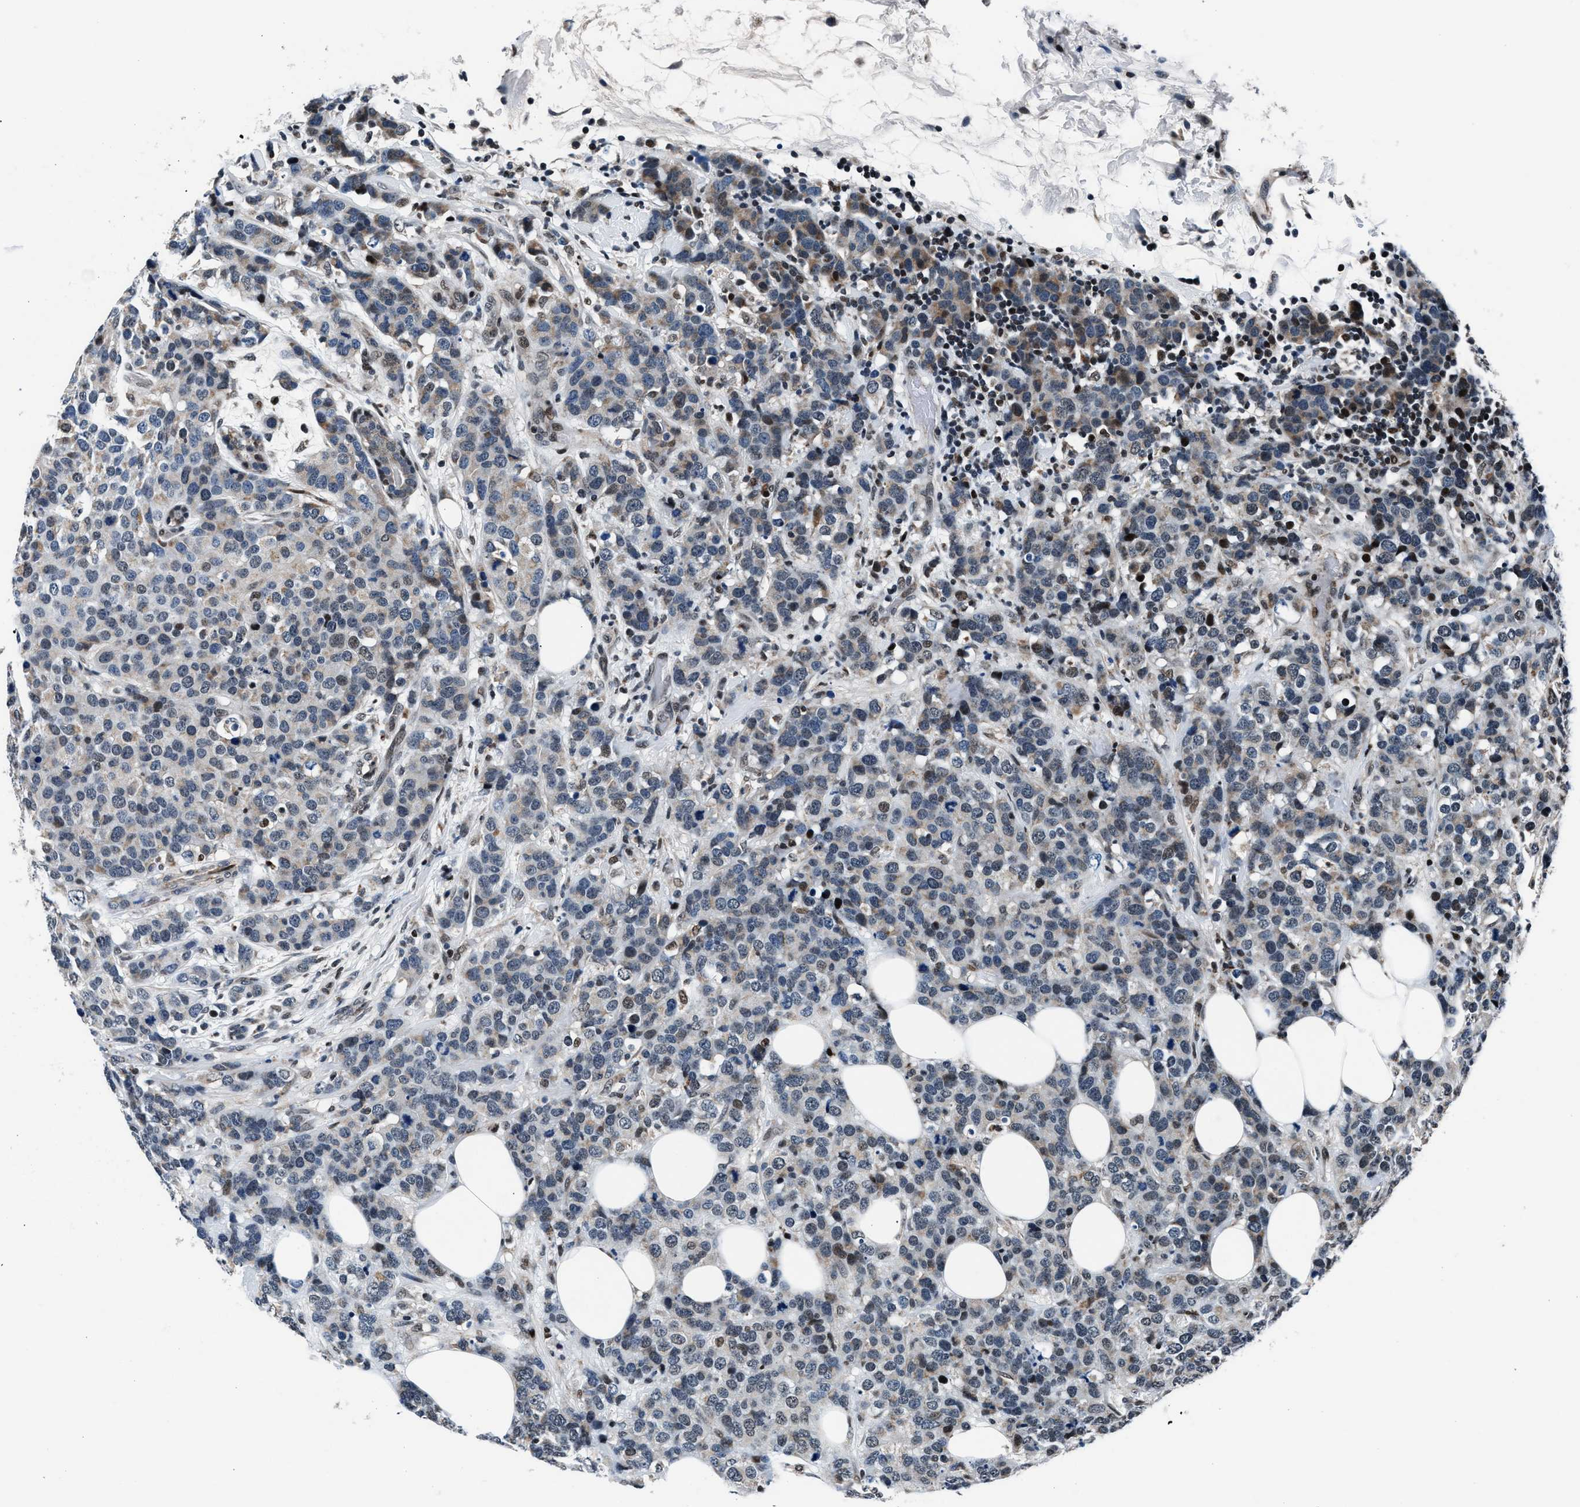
{"staining": {"intensity": "weak", "quantity": "<25%", "location": "nuclear"}, "tissue": "breast cancer", "cell_type": "Tumor cells", "image_type": "cancer", "snomed": [{"axis": "morphology", "description": "Lobular carcinoma"}, {"axis": "topography", "description": "Breast"}], "caption": "Tumor cells are negative for brown protein staining in breast cancer (lobular carcinoma).", "gene": "PRRC2B", "patient": {"sex": "female", "age": 59}}